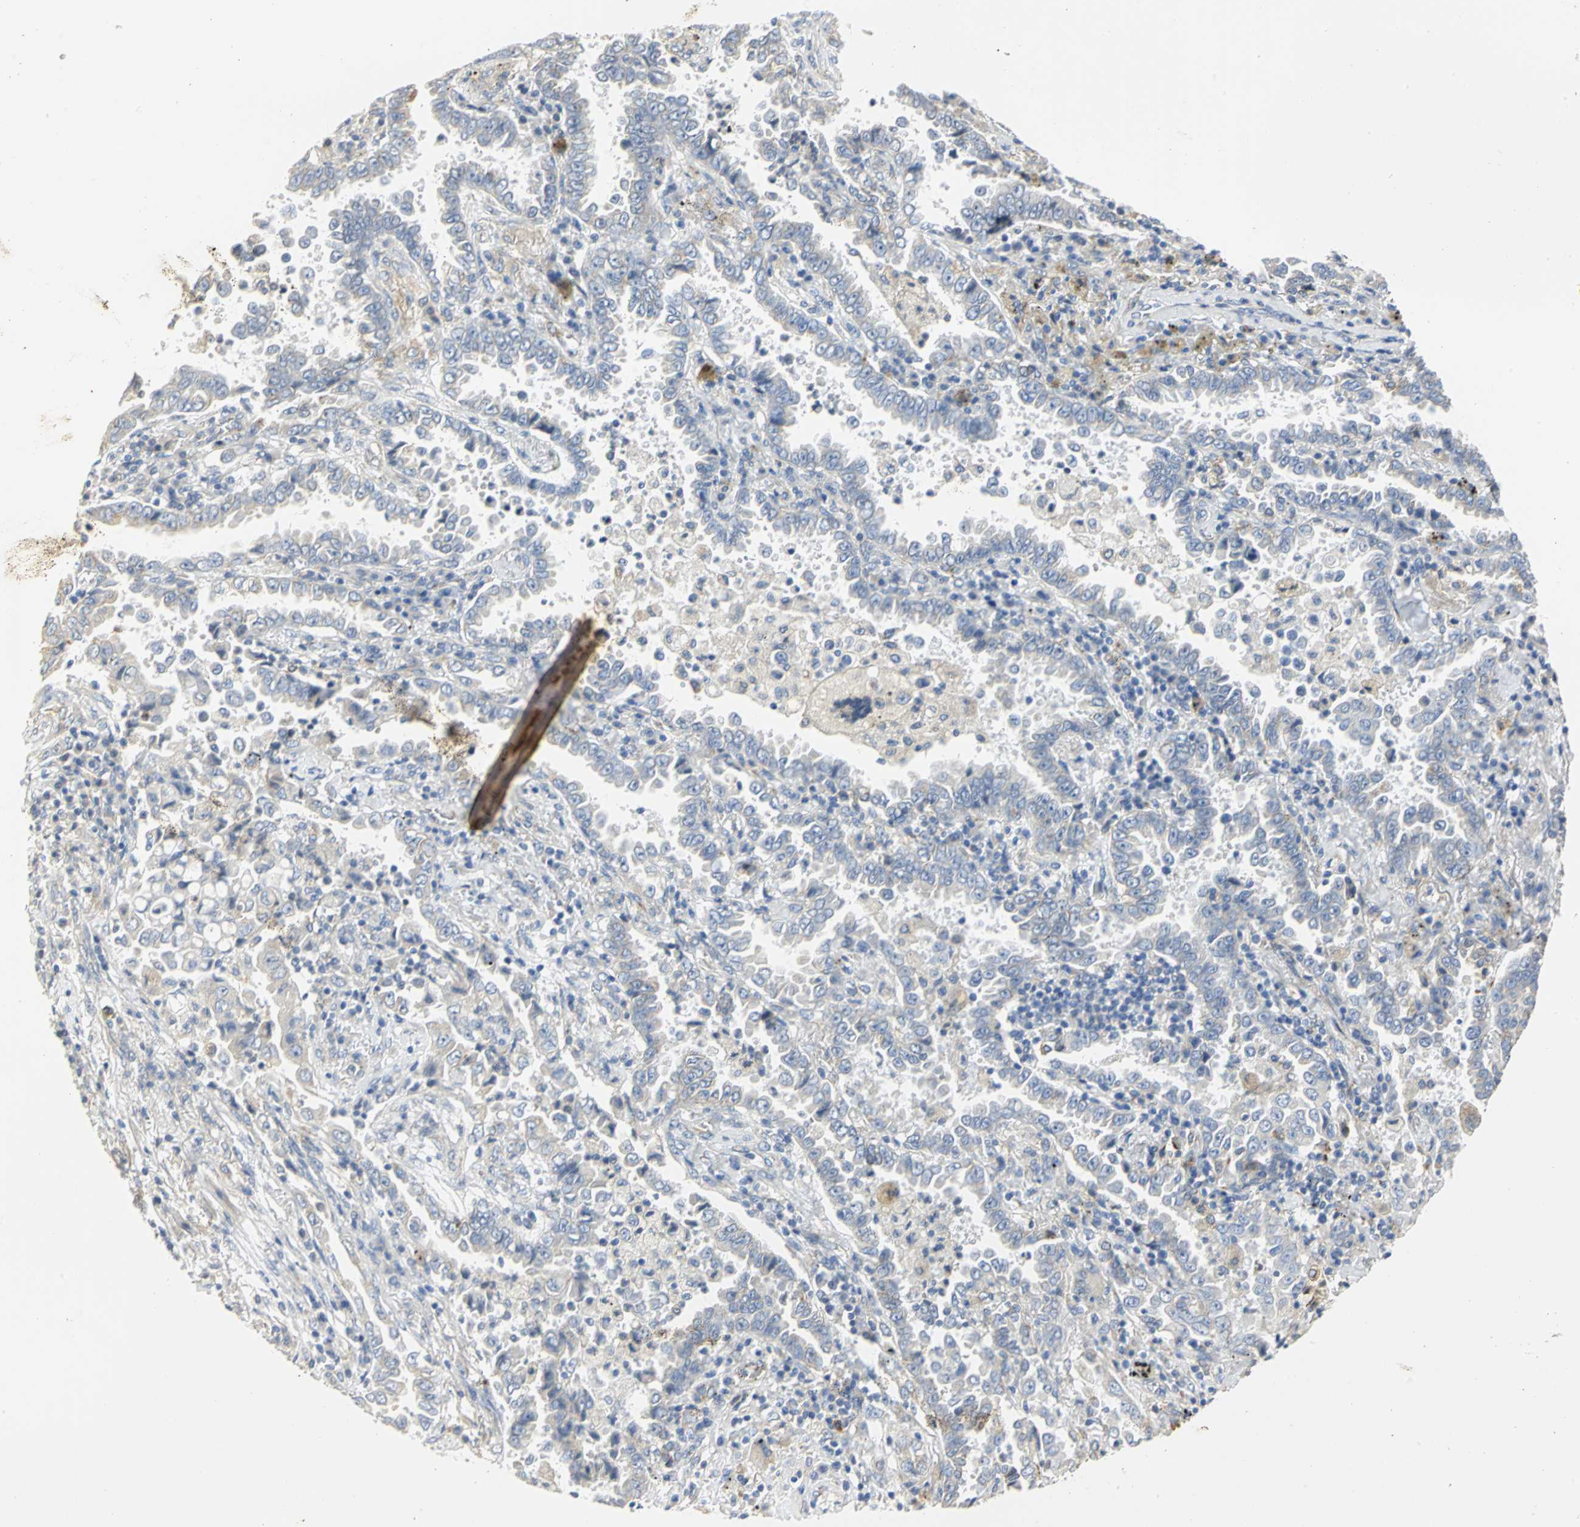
{"staining": {"intensity": "weak", "quantity": "25%-75%", "location": "cytoplasmic/membranous"}, "tissue": "lung cancer", "cell_type": "Tumor cells", "image_type": "cancer", "snomed": [{"axis": "morphology", "description": "Normal tissue, NOS"}, {"axis": "morphology", "description": "Inflammation, NOS"}, {"axis": "morphology", "description": "Adenocarcinoma, NOS"}, {"axis": "topography", "description": "Lung"}], "caption": "A brown stain labels weak cytoplasmic/membranous positivity of a protein in lung adenocarcinoma tumor cells. (Stains: DAB (3,3'-diaminobenzidine) in brown, nuclei in blue, Microscopy: brightfield microscopy at high magnification).", "gene": "GNRH2", "patient": {"sex": "female", "age": 64}}